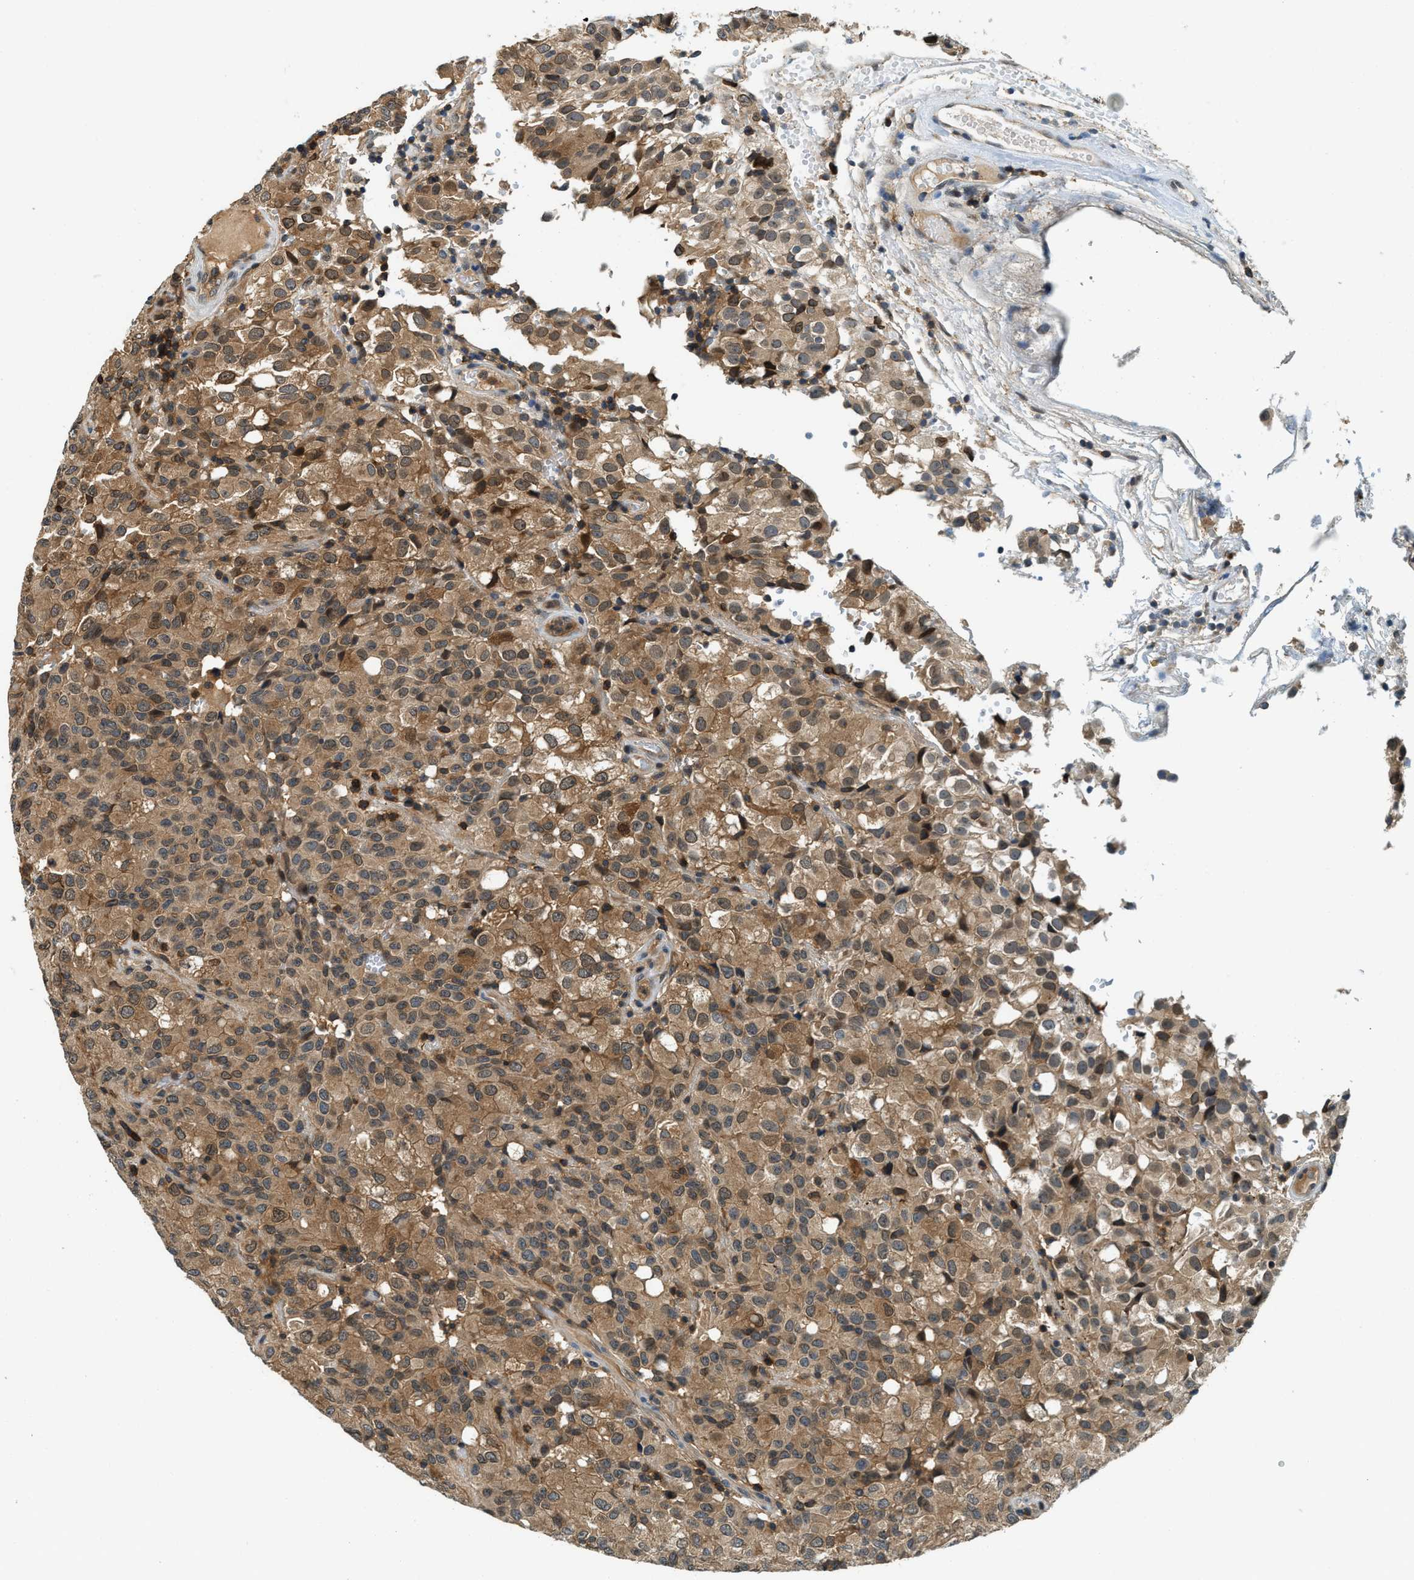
{"staining": {"intensity": "moderate", "quantity": ">75%", "location": "cytoplasmic/membranous,nuclear"}, "tissue": "glioma", "cell_type": "Tumor cells", "image_type": "cancer", "snomed": [{"axis": "morphology", "description": "Glioma, malignant, High grade"}, {"axis": "topography", "description": "Brain"}], "caption": "Protein analysis of malignant glioma (high-grade) tissue displays moderate cytoplasmic/membranous and nuclear staining in about >75% of tumor cells.", "gene": "GMPPB", "patient": {"sex": "male", "age": 32}}